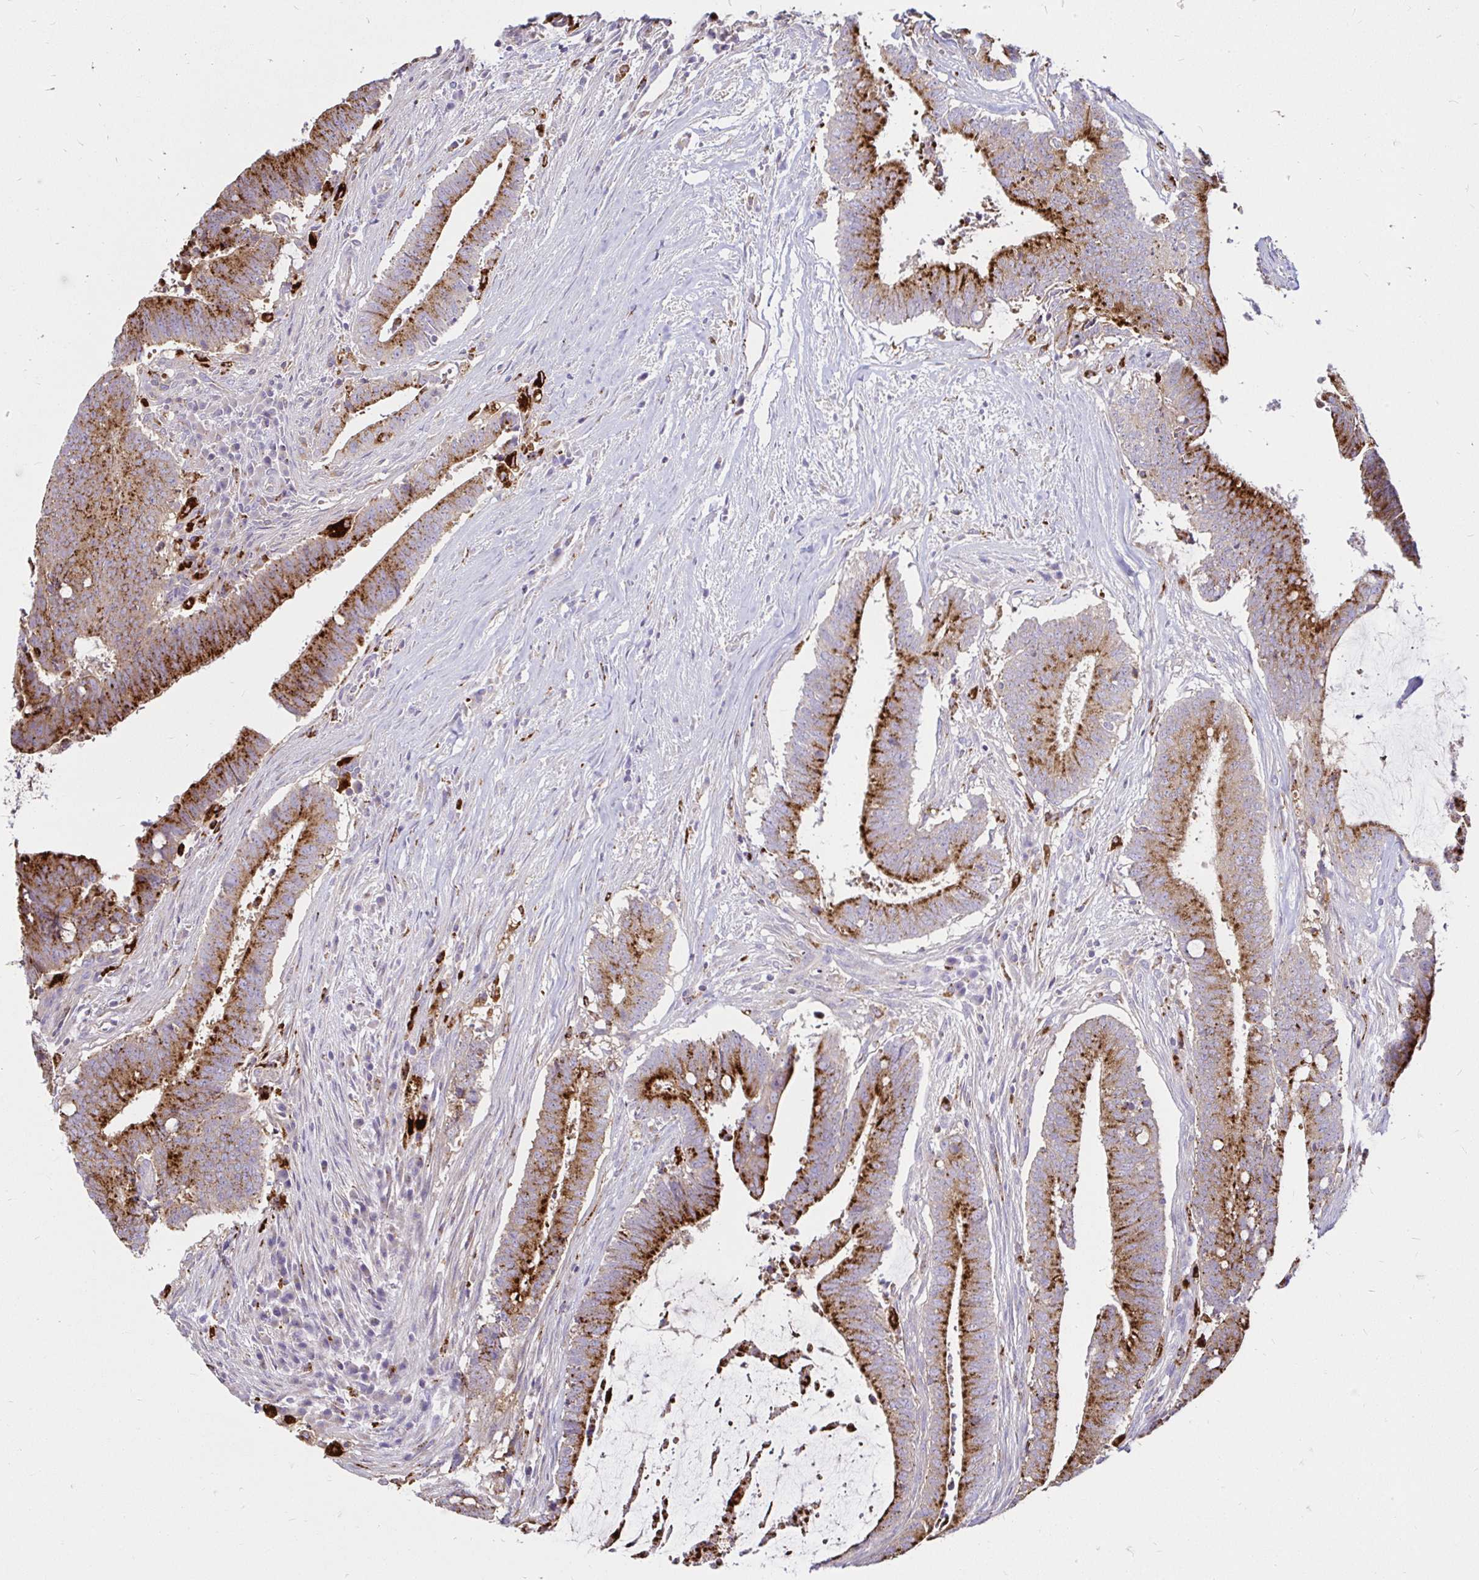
{"staining": {"intensity": "strong", "quantity": "25%-75%", "location": "cytoplasmic/membranous"}, "tissue": "colorectal cancer", "cell_type": "Tumor cells", "image_type": "cancer", "snomed": [{"axis": "morphology", "description": "Adenocarcinoma, NOS"}, {"axis": "topography", "description": "Colon"}], "caption": "Immunohistochemistry histopathology image of human colorectal adenocarcinoma stained for a protein (brown), which reveals high levels of strong cytoplasmic/membranous expression in about 25%-75% of tumor cells.", "gene": "FUCA1", "patient": {"sex": "female", "age": 43}}